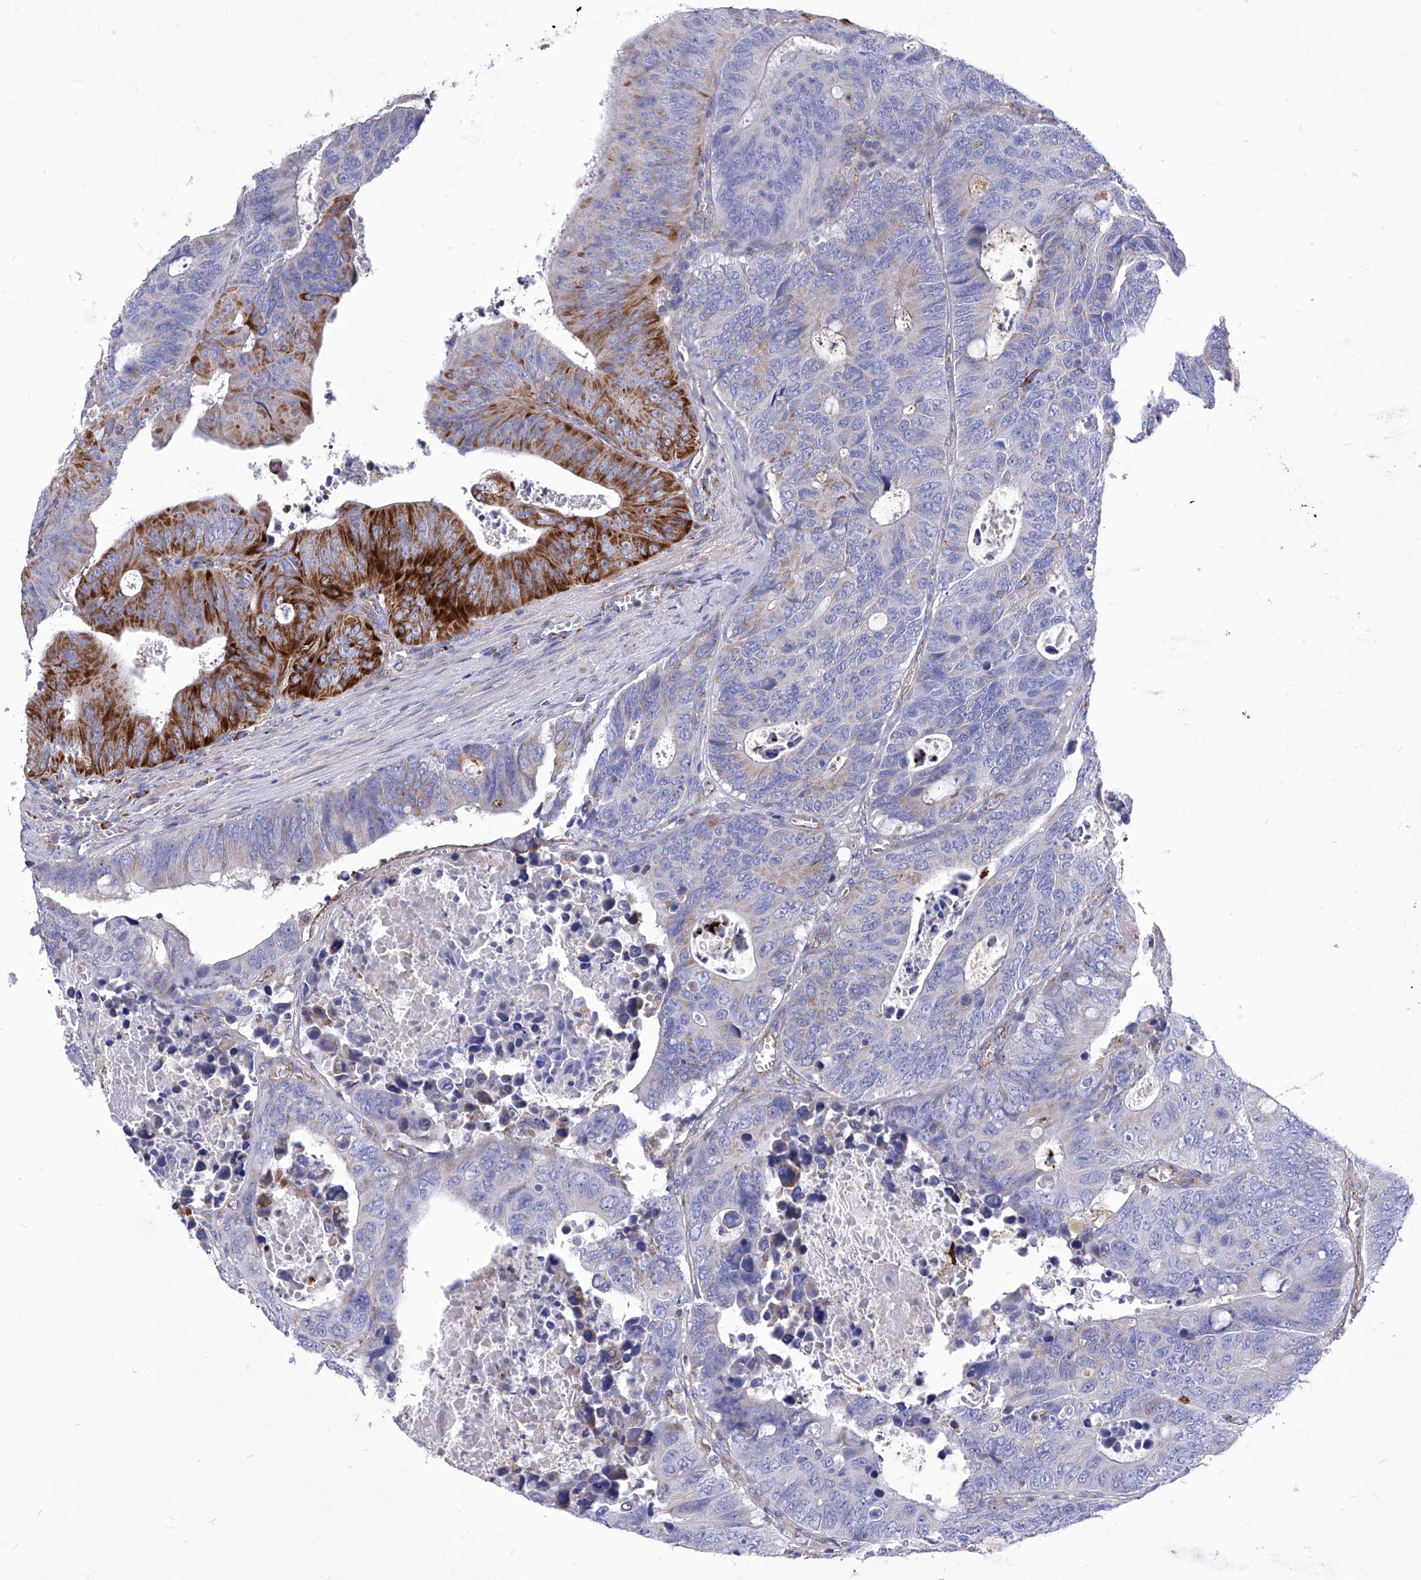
{"staining": {"intensity": "strong", "quantity": "<25%", "location": "cytoplasmic/membranous"}, "tissue": "colorectal cancer", "cell_type": "Tumor cells", "image_type": "cancer", "snomed": [{"axis": "morphology", "description": "Adenocarcinoma, NOS"}, {"axis": "topography", "description": "Colon"}], "caption": "There is medium levels of strong cytoplasmic/membranous staining in tumor cells of colorectal cancer (adenocarcinoma), as demonstrated by immunohistochemical staining (brown color).", "gene": "HRNR", "patient": {"sex": "male", "age": 87}}